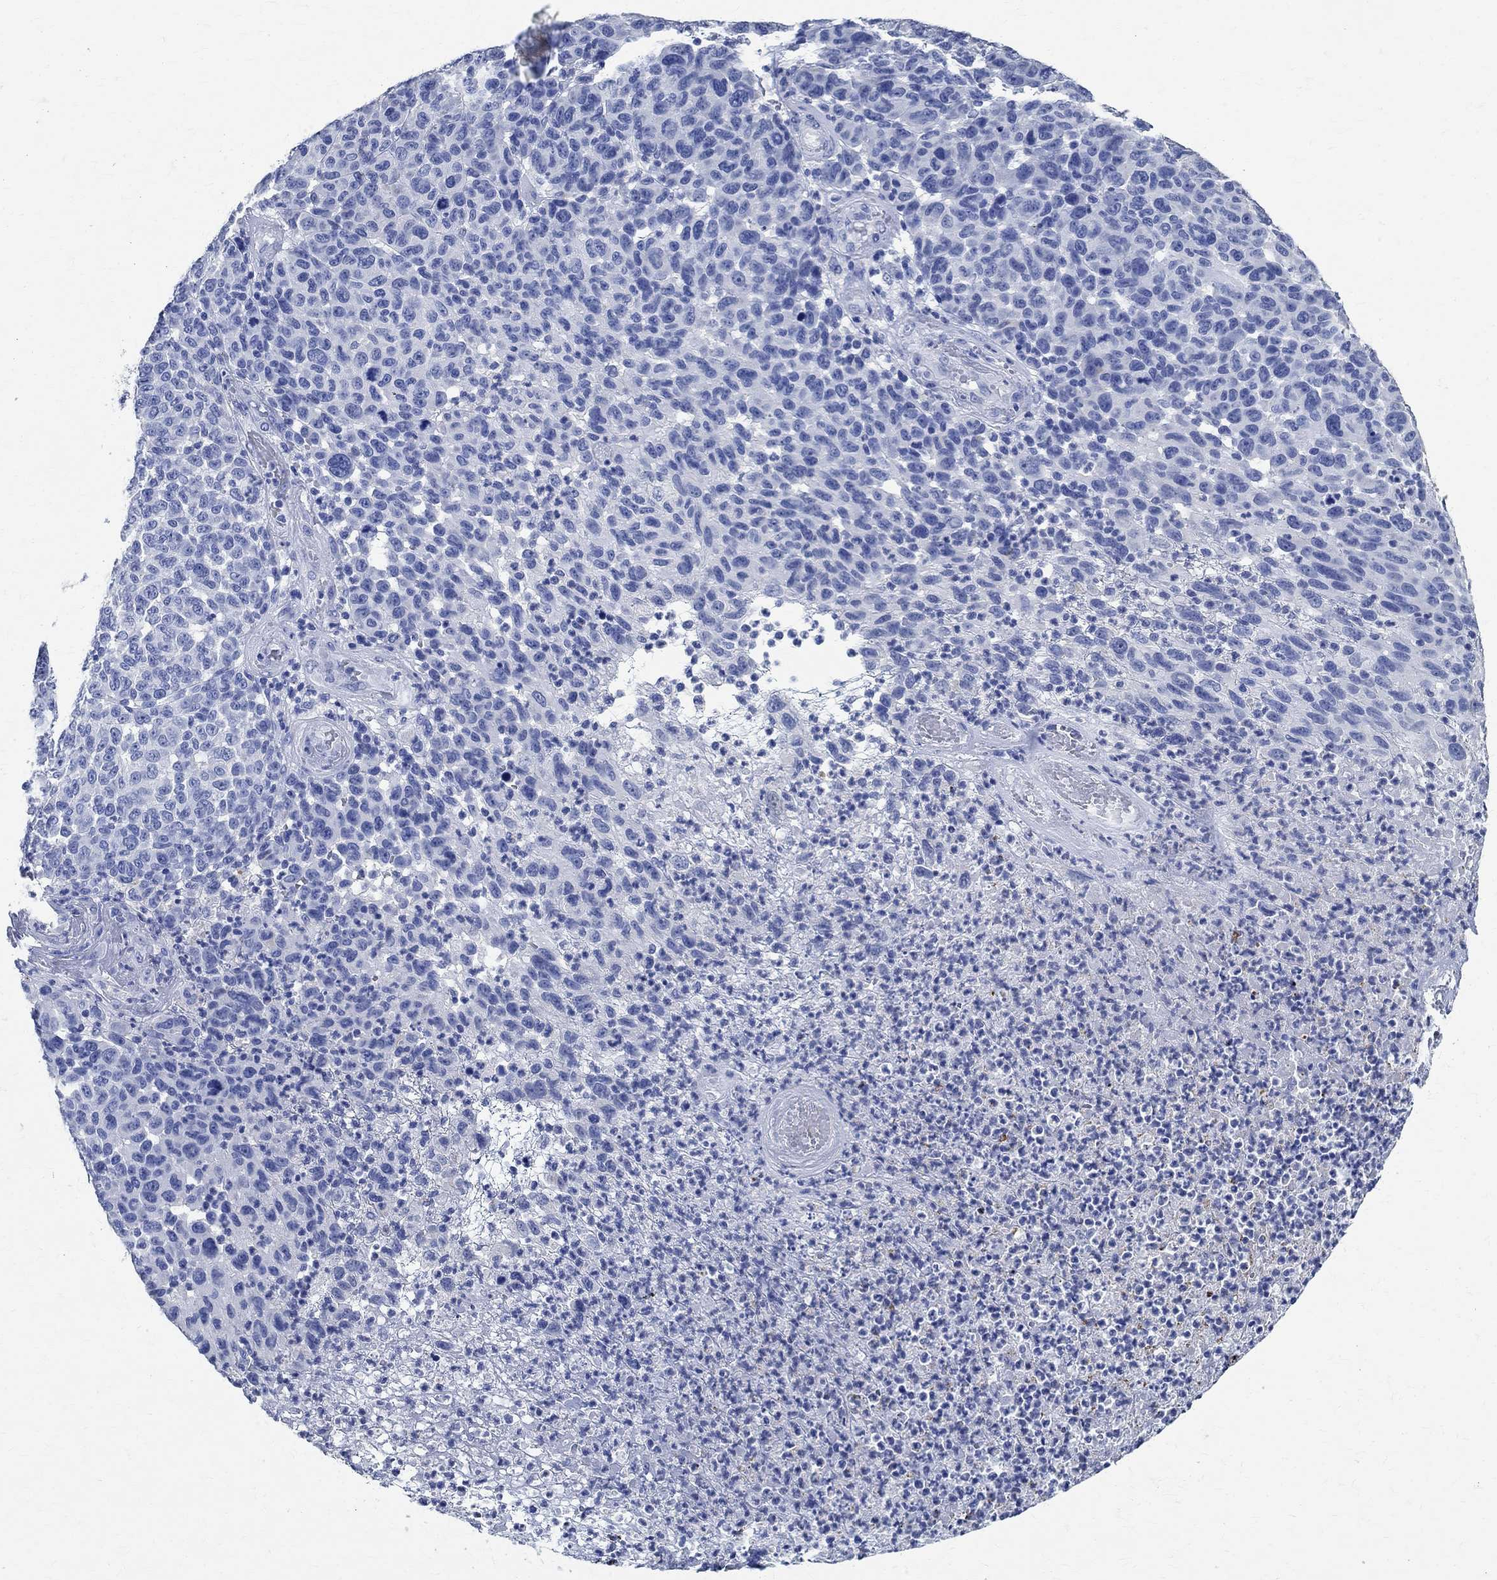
{"staining": {"intensity": "negative", "quantity": "none", "location": "none"}, "tissue": "melanoma", "cell_type": "Tumor cells", "image_type": "cancer", "snomed": [{"axis": "morphology", "description": "Malignant melanoma, NOS"}, {"axis": "topography", "description": "Skin"}], "caption": "The histopathology image exhibits no significant staining in tumor cells of malignant melanoma.", "gene": "TMEM221", "patient": {"sex": "male", "age": 59}}